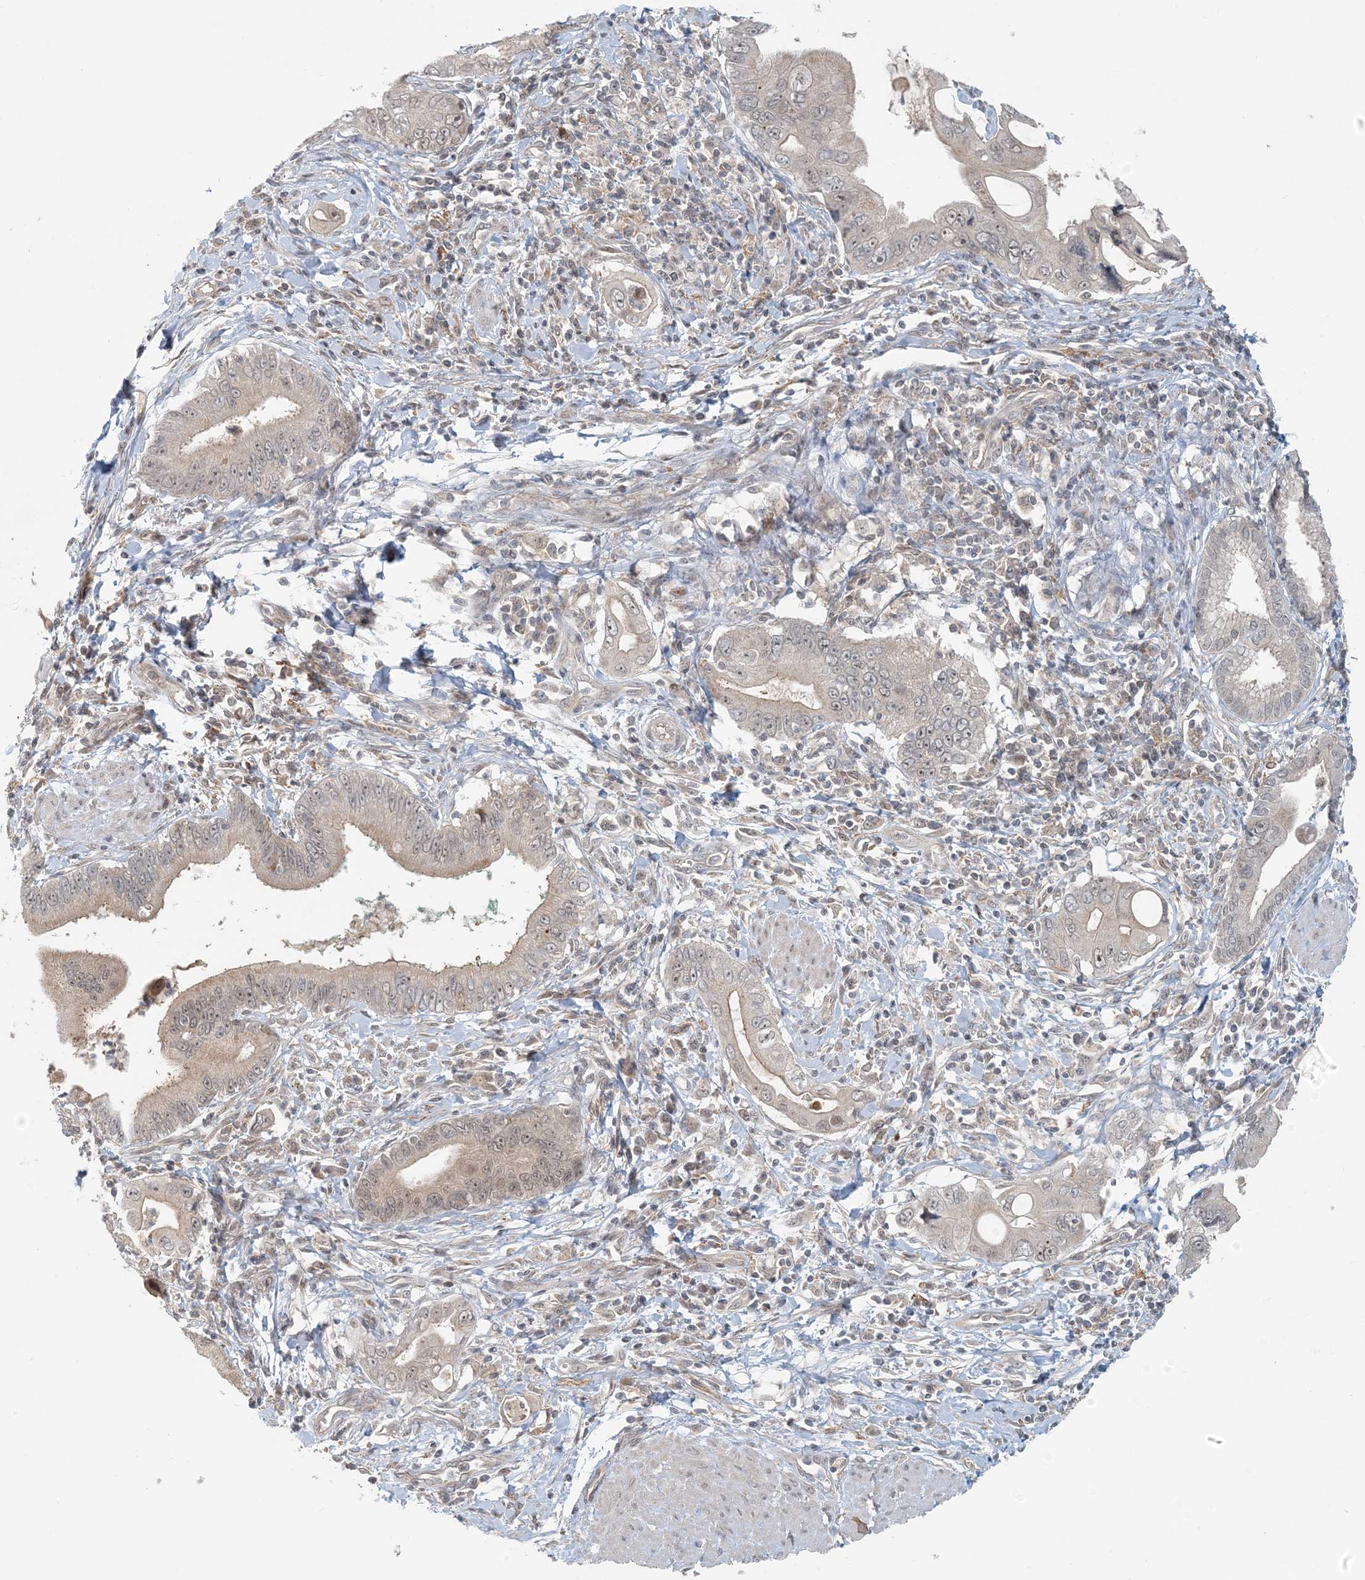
{"staining": {"intensity": "weak", "quantity": "25%-75%", "location": "cytoplasmic/membranous,nuclear"}, "tissue": "pancreatic cancer", "cell_type": "Tumor cells", "image_type": "cancer", "snomed": [{"axis": "morphology", "description": "Adenocarcinoma, NOS"}, {"axis": "topography", "description": "Pancreas"}], "caption": "This is an image of immunohistochemistry (IHC) staining of pancreatic cancer, which shows weak positivity in the cytoplasmic/membranous and nuclear of tumor cells.", "gene": "OBI1", "patient": {"sex": "male", "age": 78}}